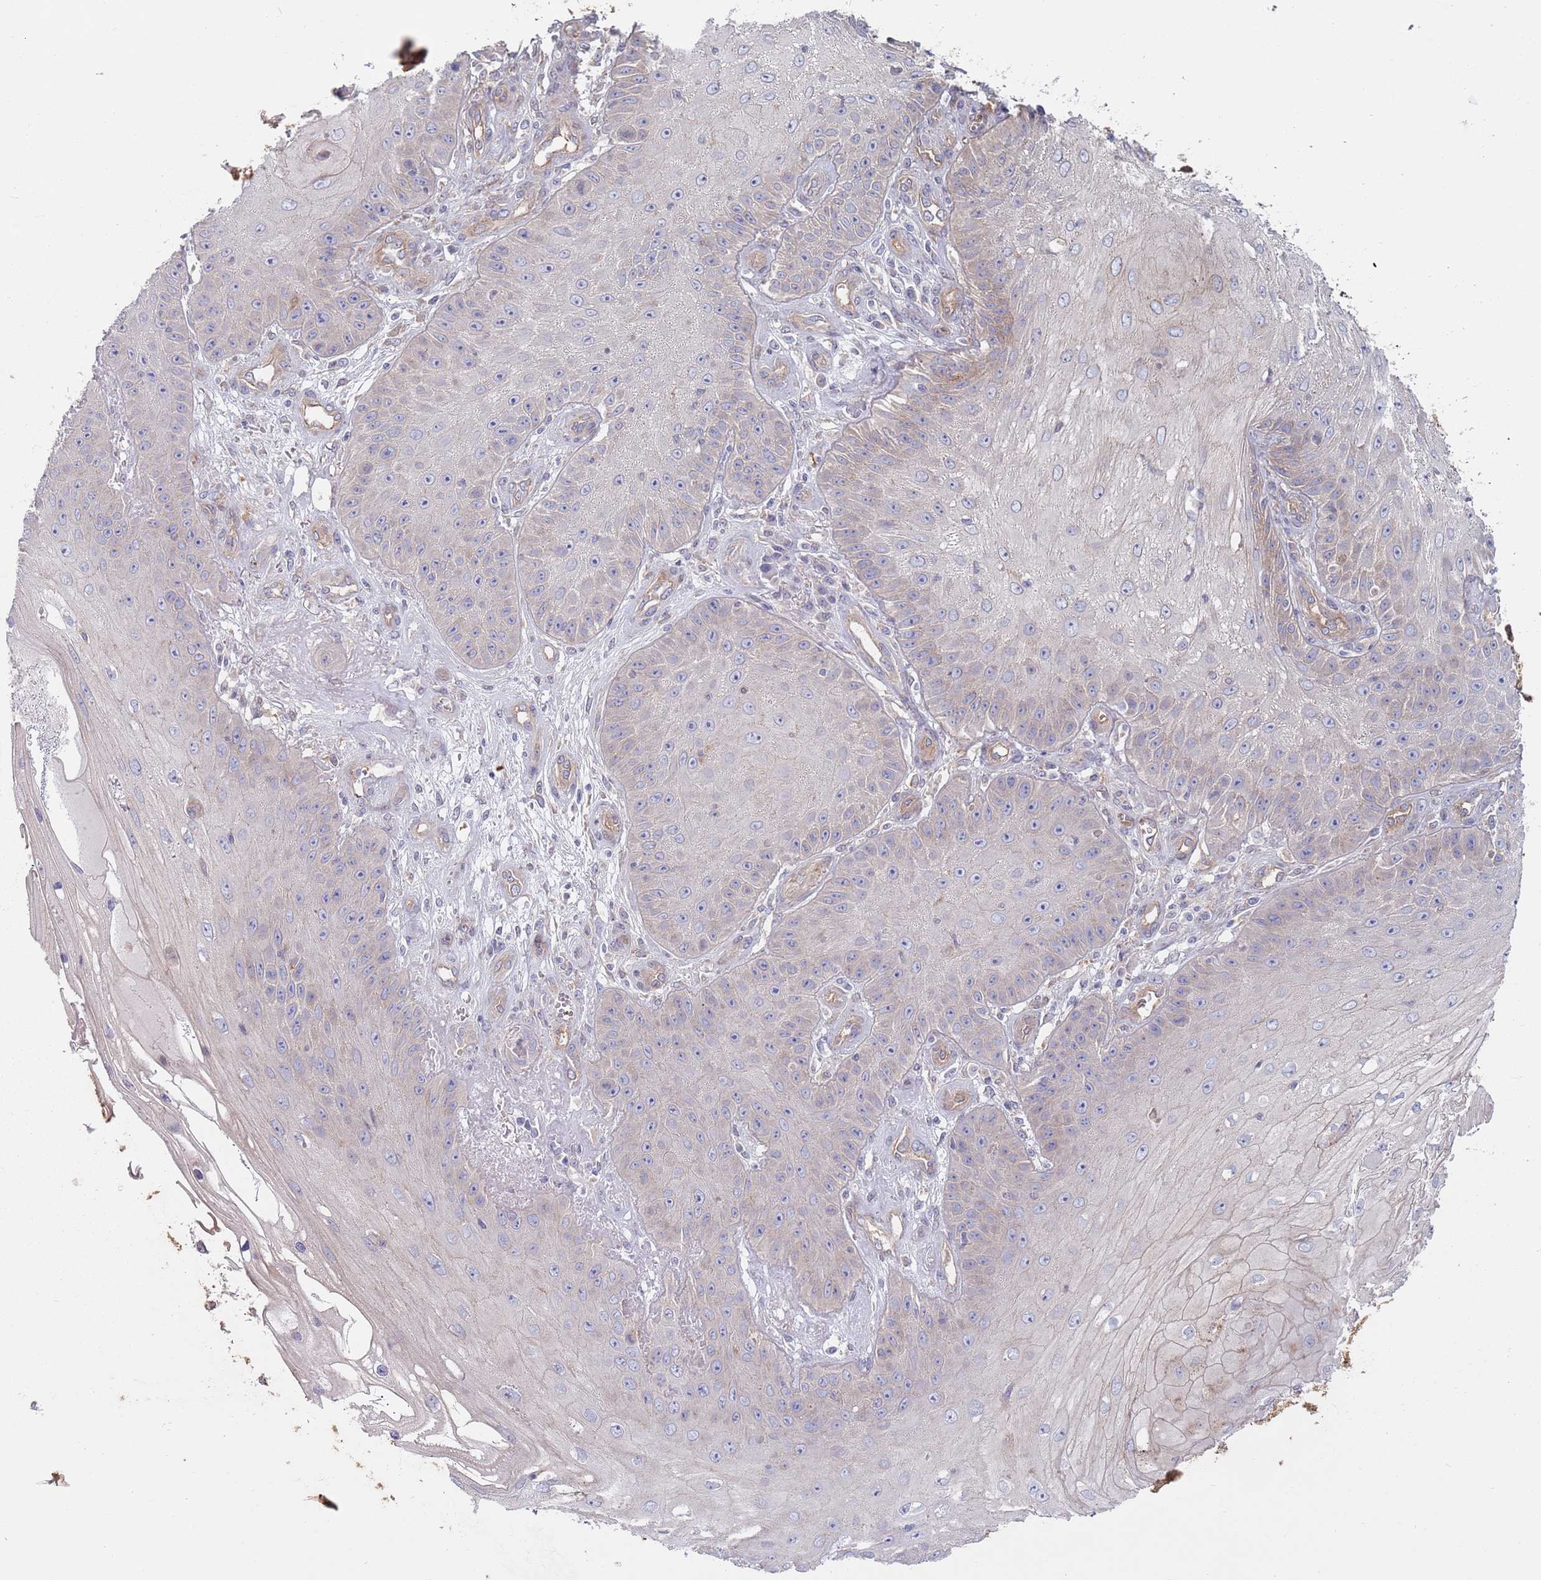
{"staining": {"intensity": "negative", "quantity": "none", "location": "none"}, "tissue": "skin cancer", "cell_type": "Tumor cells", "image_type": "cancer", "snomed": [{"axis": "morphology", "description": "Squamous cell carcinoma, NOS"}, {"axis": "topography", "description": "Skin"}], "caption": "The photomicrograph displays no staining of tumor cells in skin cancer (squamous cell carcinoma).", "gene": "APPL2", "patient": {"sex": "male", "age": 70}}